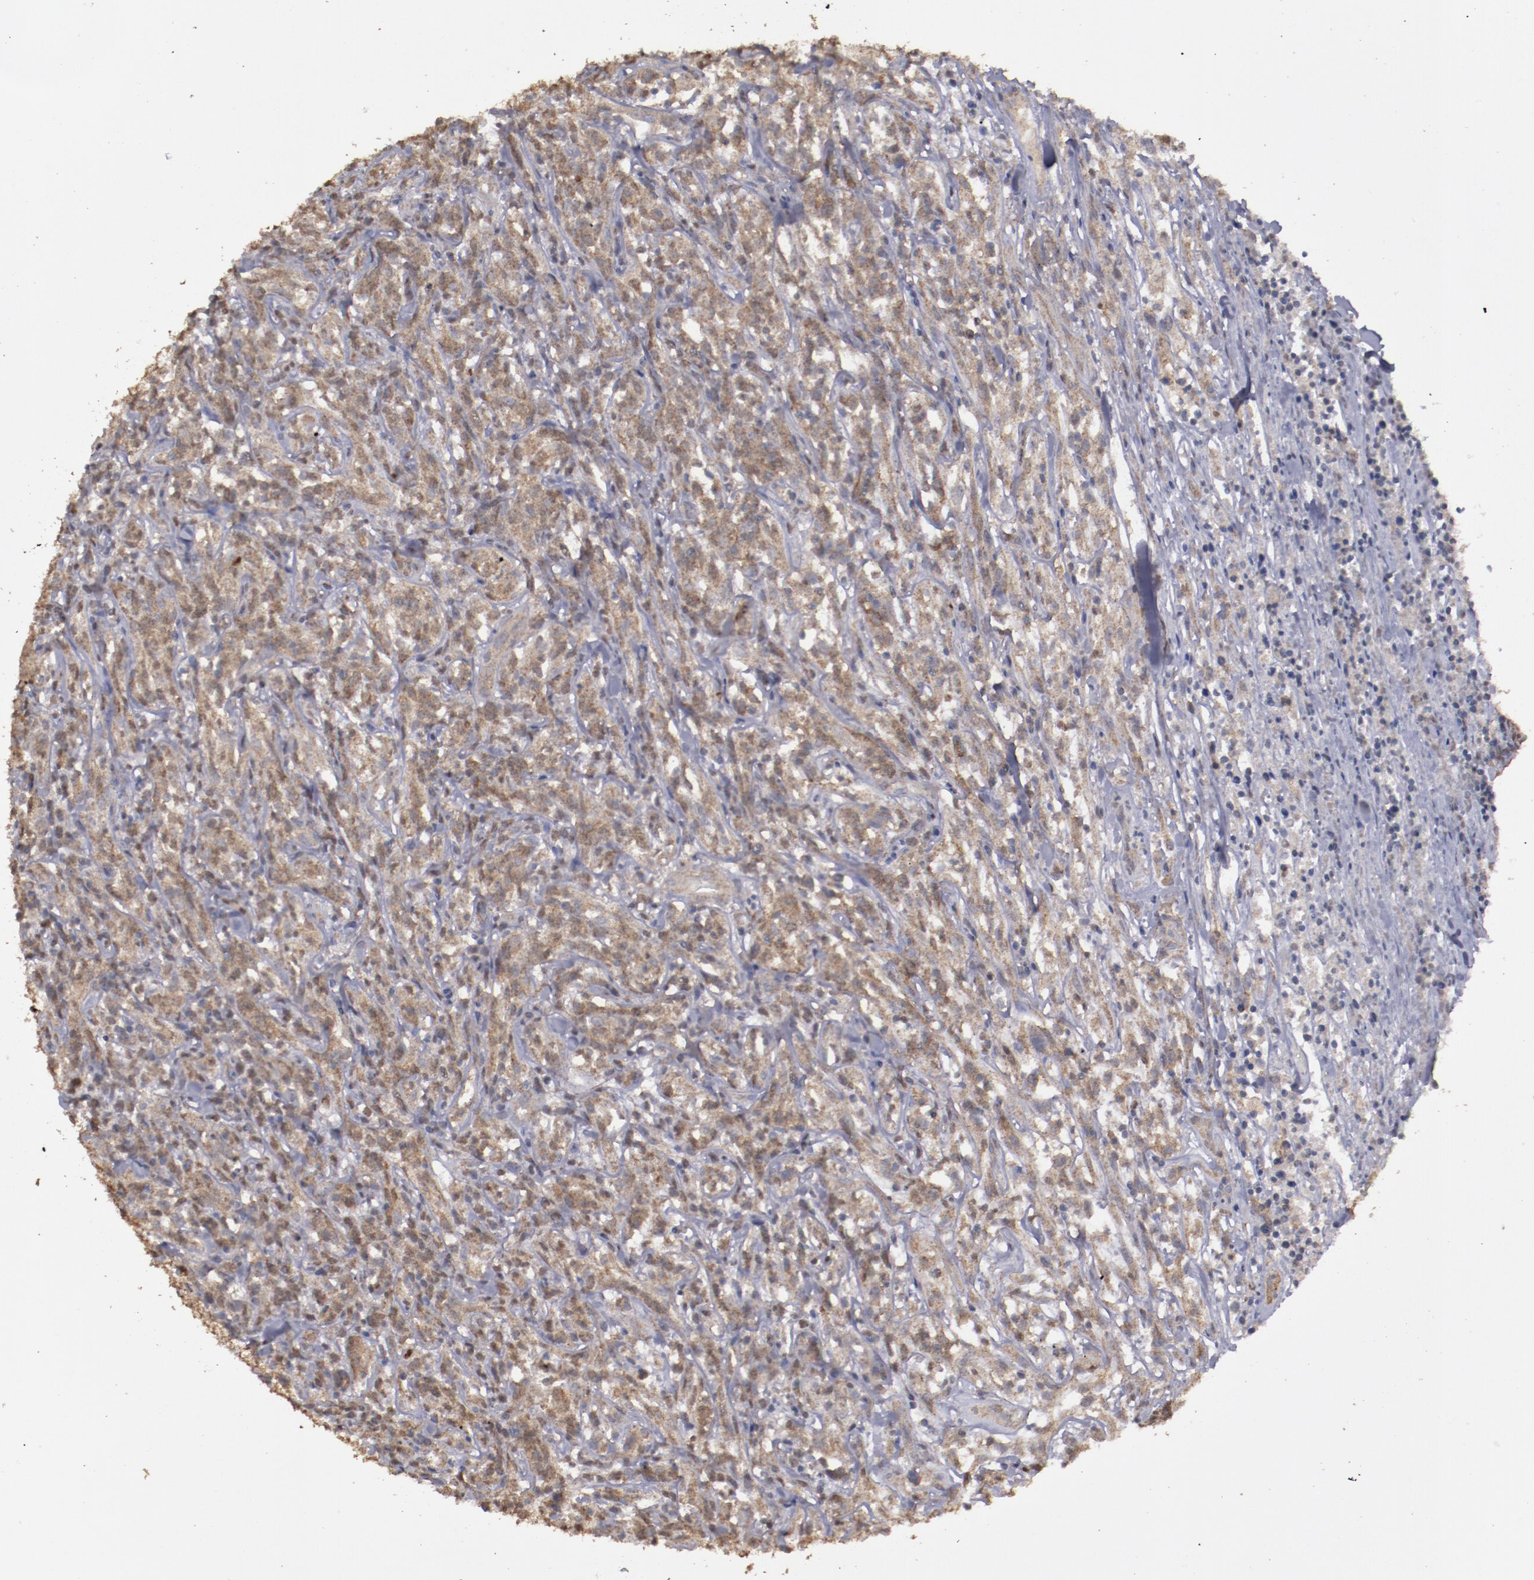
{"staining": {"intensity": "weak", "quantity": ">75%", "location": "cytoplasmic/membranous"}, "tissue": "lymphoma", "cell_type": "Tumor cells", "image_type": "cancer", "snomed": [{"axis": "morphology", "description": "Malignant lymphoma, non-Hodgkin's type, High grade"}, {"axis": "topography", "description": "Lymph node"}], "caption": "This histopathology image shows immunohistochemistry staining of lymphoma, with low weak cytoplasmic/membranous staining in approximately >75% of tumor cells.", "gene": "FAT1", "patient": {"sex": "female", "age": 73}}